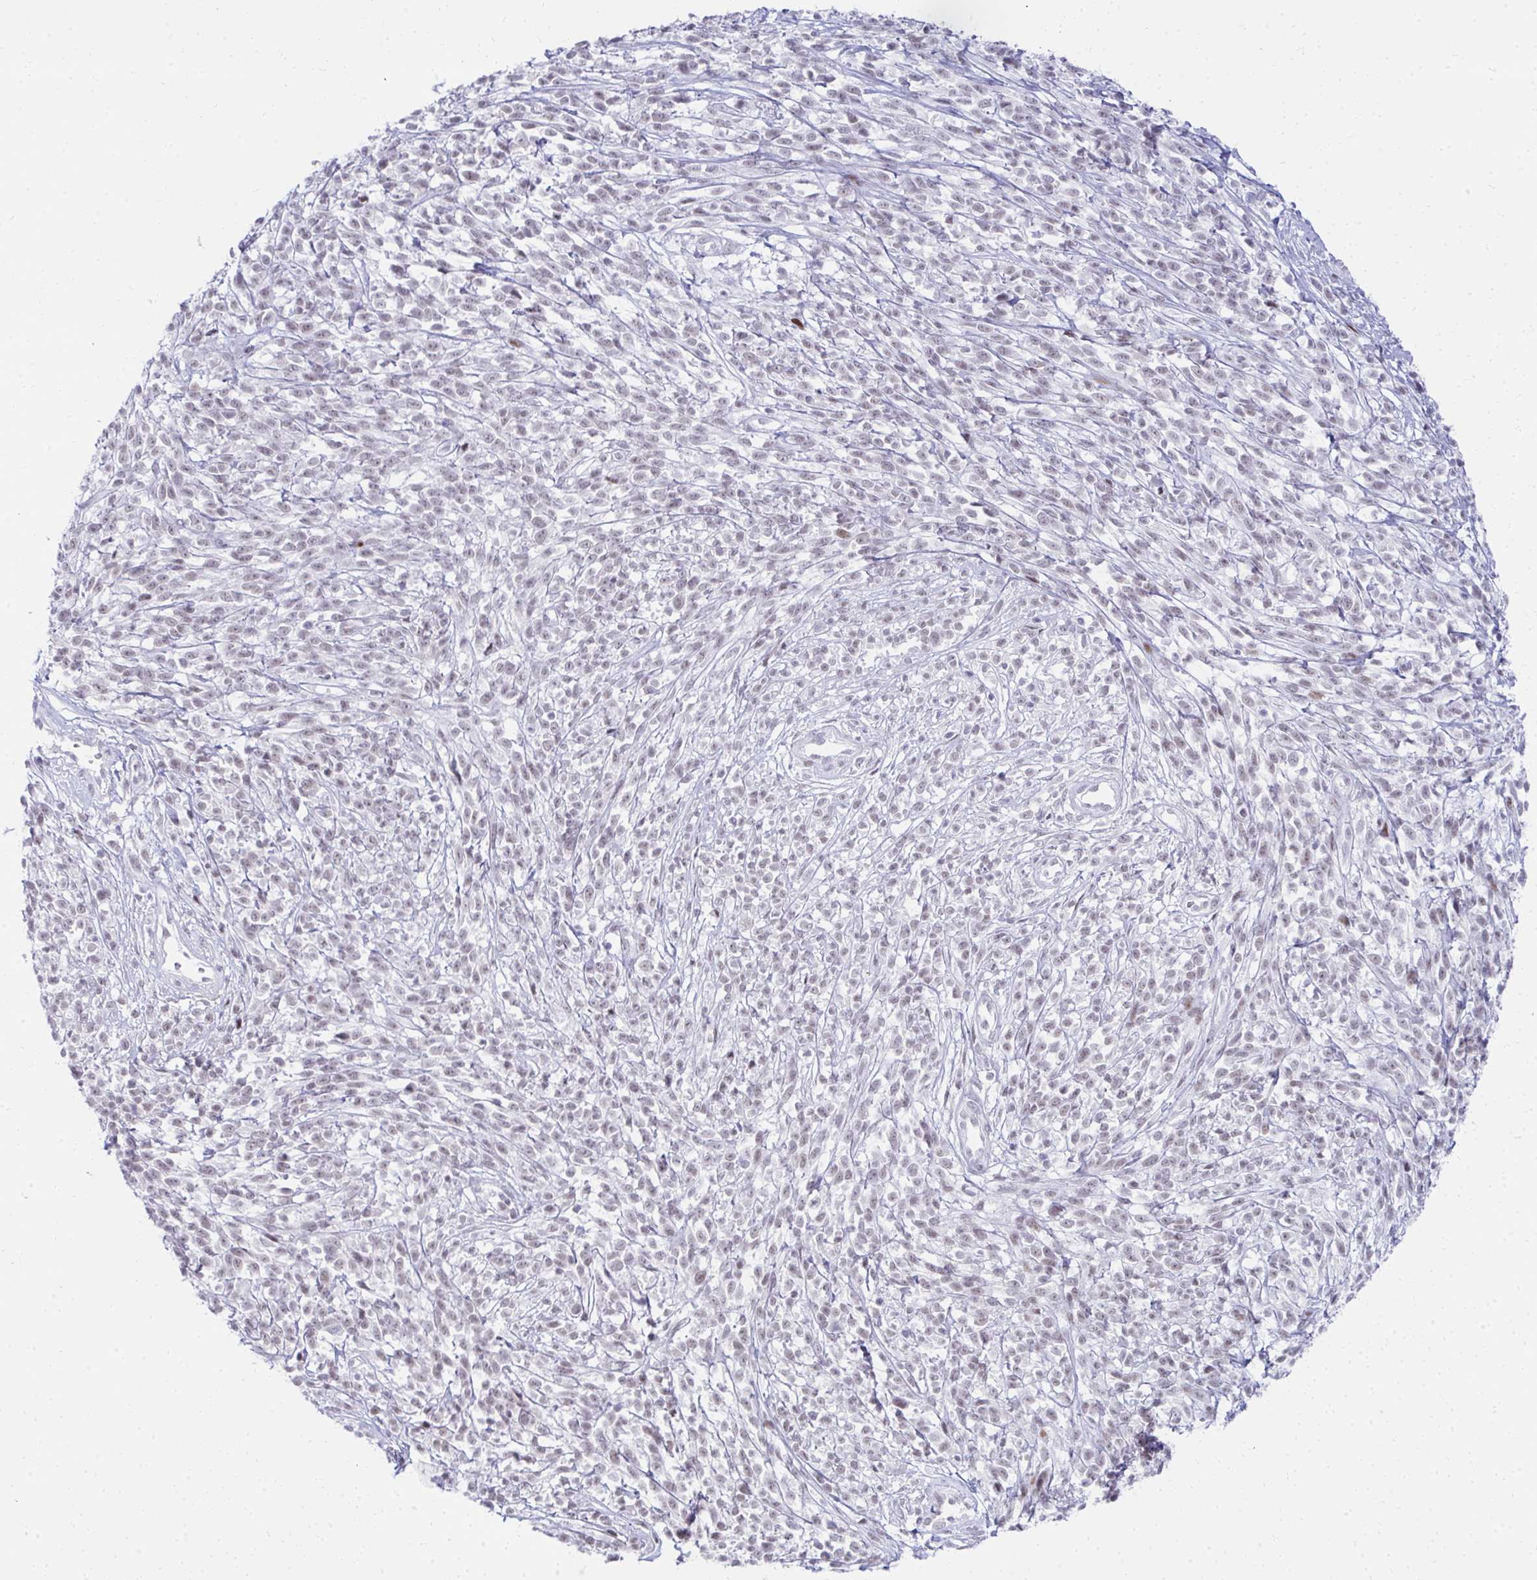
{"staining": {"intensity": "weak", "quantity": ">75%", "location": "nuclear"}, "tissue": "melanoma", "cell_type": "Tumor cells", "image_type": "cancer", "snomed": [{"axis": "morphology", "description": "Malignant melanoma, NOS"}, {"axis": "topography", "description": "Skin"}, {"axis": "topography", "description": "Skin of trunk"}], "caption": "Protein staining of malignant melanoma tissue shows weak nuclear positivity in about >75% of tumor cells.", "gene": "GLDN", "patient": {"sex": "male", "age": 74}}